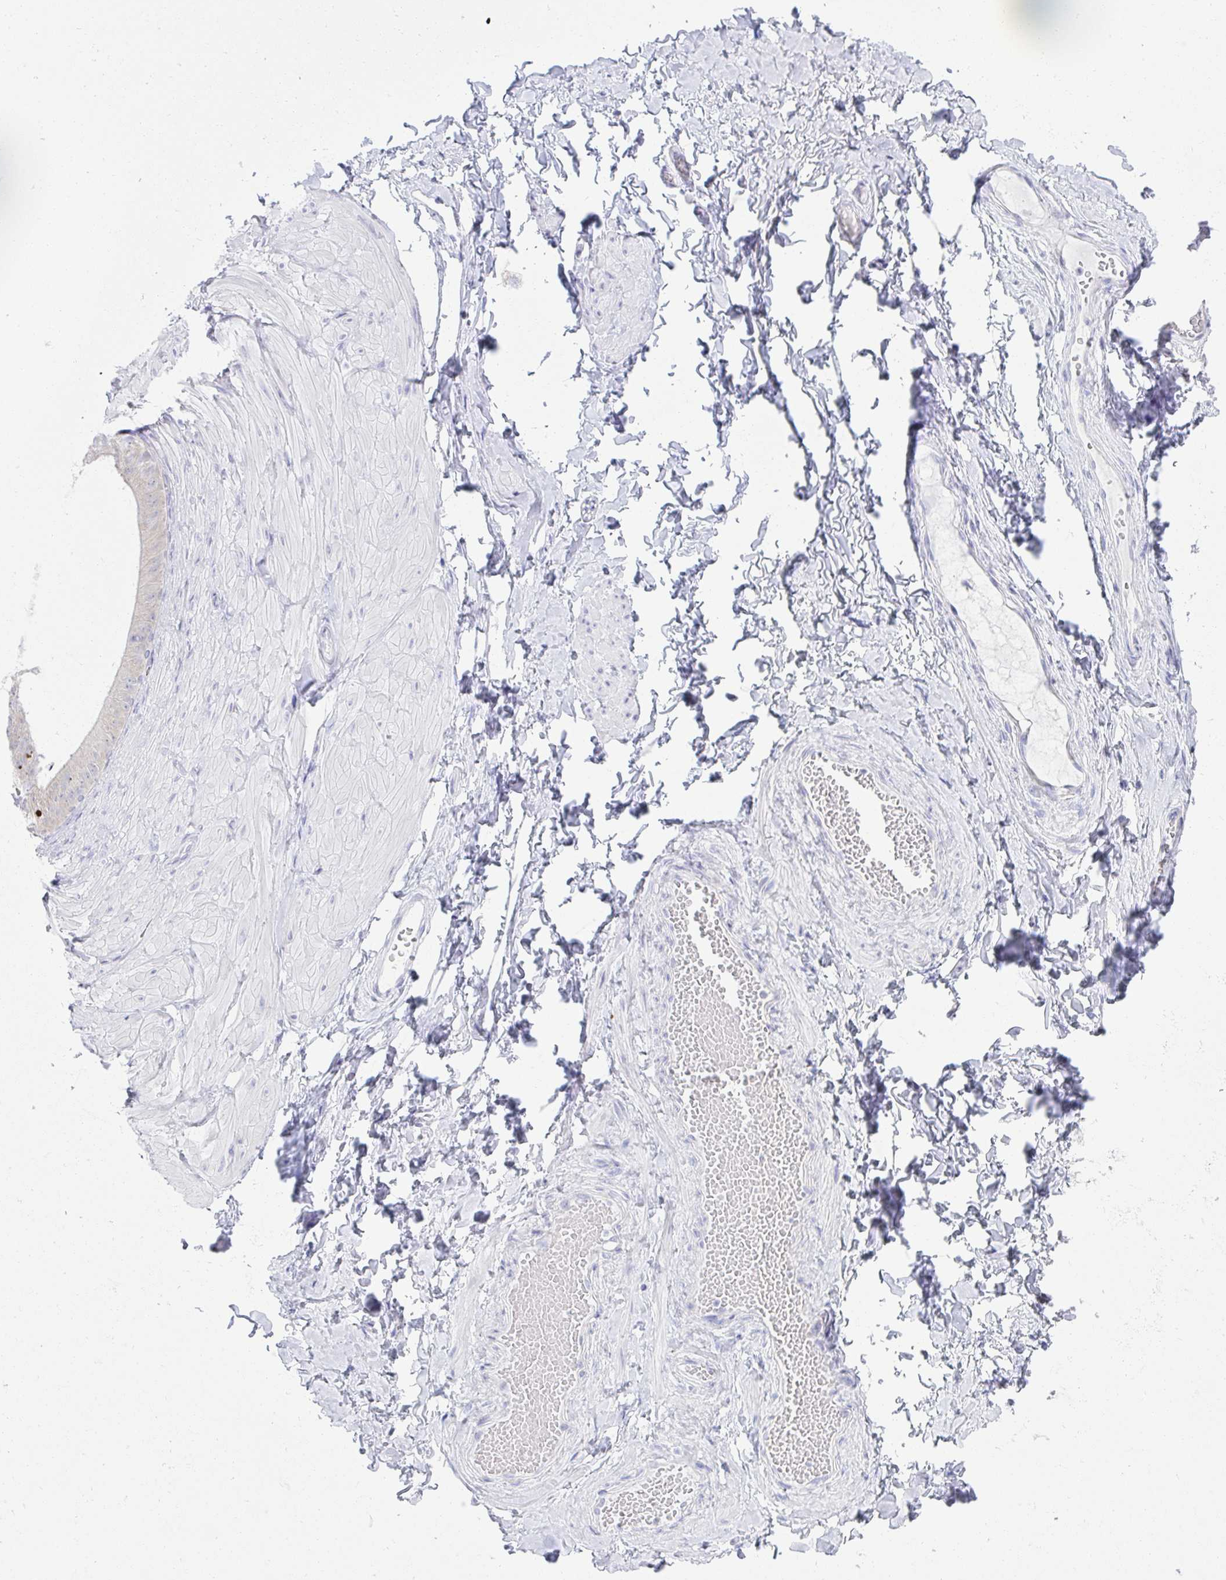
{"staining": {"intensity": "negative", "quantity": "none", "location": "none"}, "tissue": "adipose tissue", "cell_type": "Adipocytes", "image_type": "normal", "snomed": [{"axis": "morphology", "description": "Normal tissue, NOS"}, {"axis": "topography", "description": "Epididymis, spermatic cord, NOS"}, {"axis": "topography", "description": "Epididymis"}, {"axis": "topography", "description": "Peripheral nerve tissue"}], "caption": "A photomicrograph of adipose tissue stained for a protein exhibits no brown staining in adipocytes. The staining is performed using DAB (3,3'-diaminobenzidine) brown chromogen with nuclei counter-stained in using hematoxylin.", "gene": "FASLG", "patient": {"sex": "male", "age": 29}}